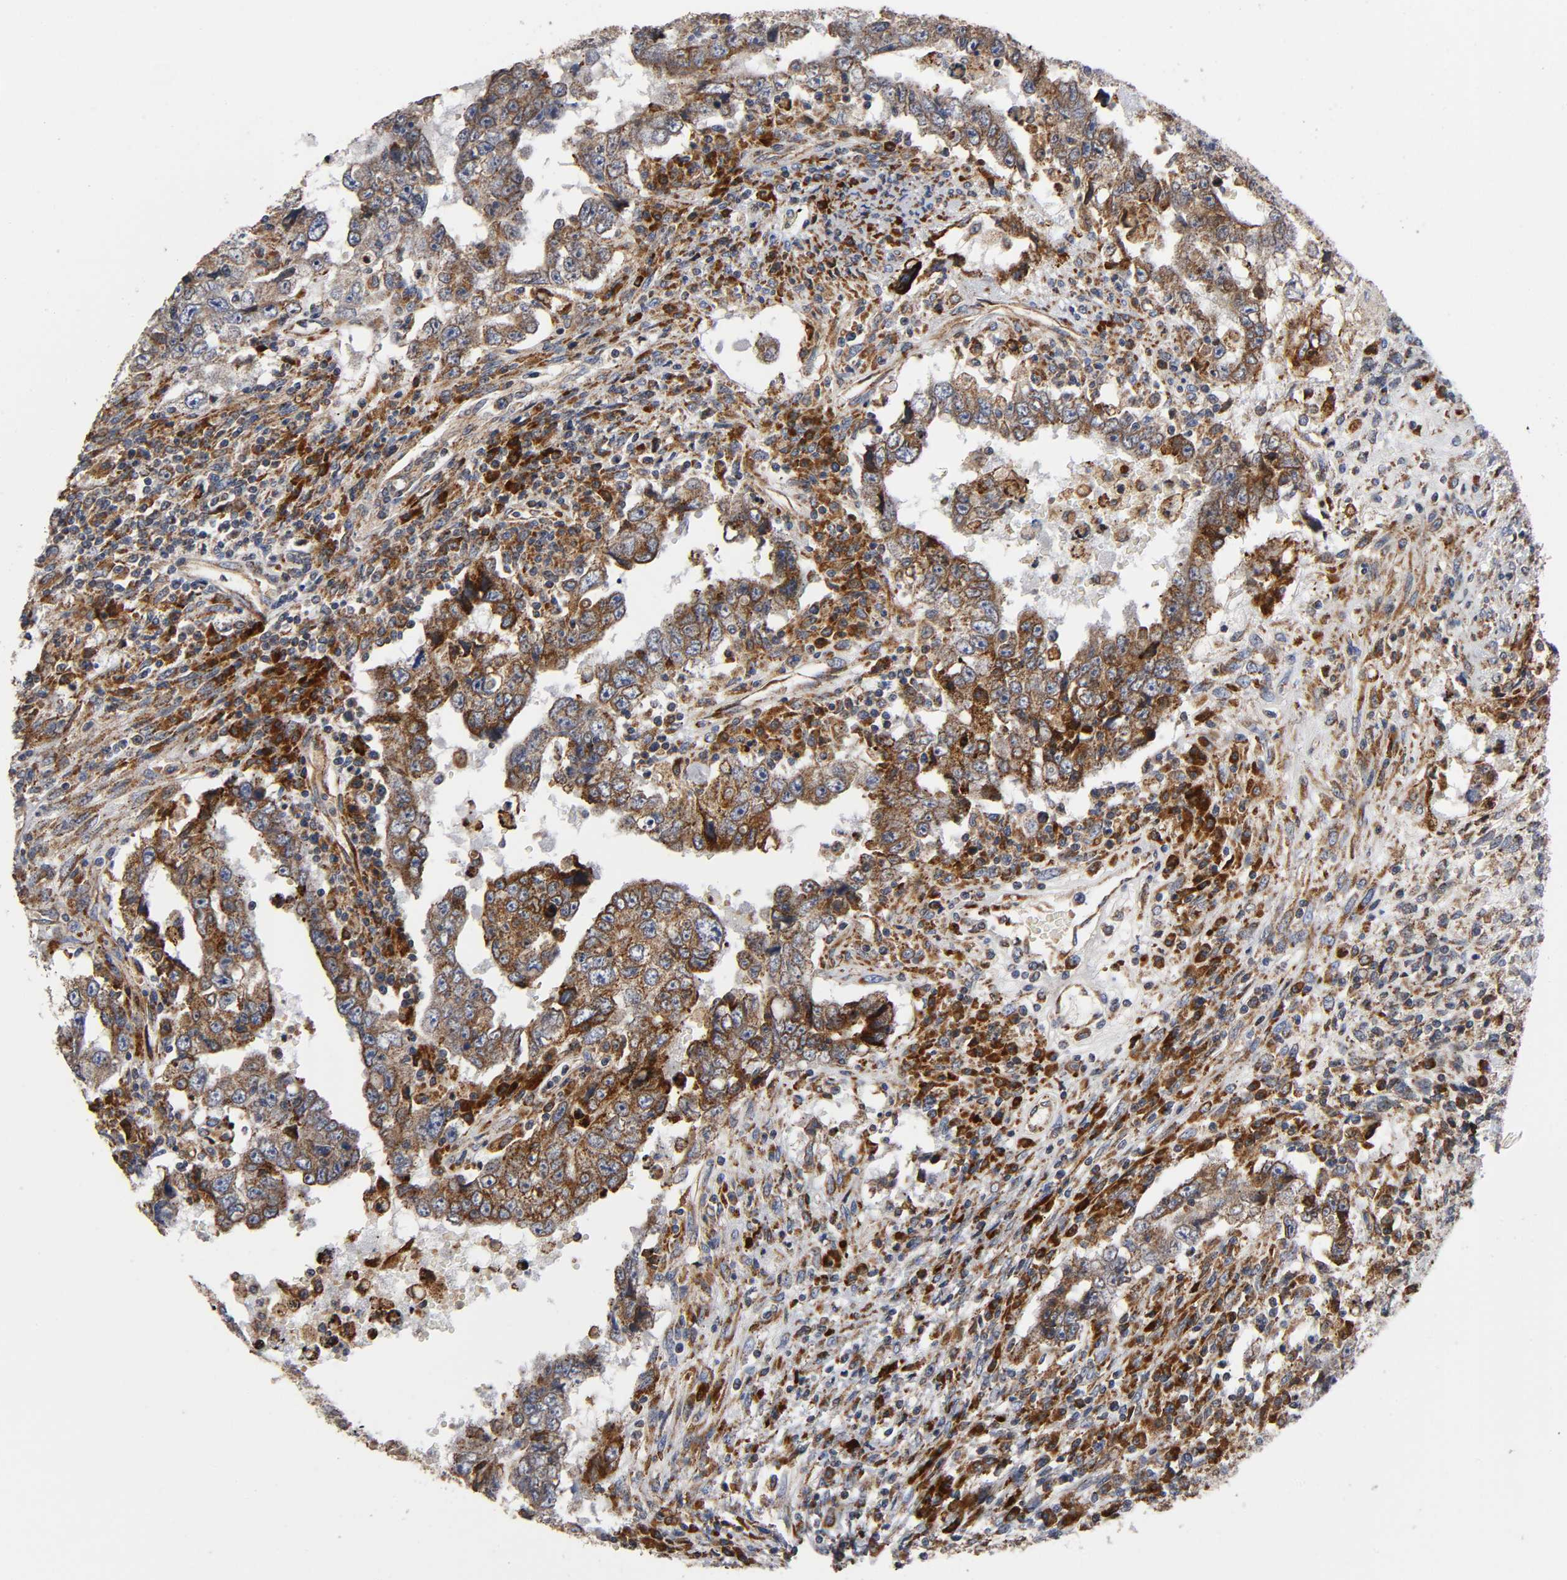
{"staining": {"intensity": "moderate", "quantity": ">75%", "location": "cytoplasmic/membranous"}, "tissue": "testis cancer", "cell_type": "Tumor cells", "image_type": "cancer", "snomed": [{"axis": "morphology", "description": "Carcinoma, Embryonal, NOS"}, {"axis": "topography", "description": "Testis"}], "caption": "Human testis cancer (embryonal carcinoma) stained for a protein (brown) exhibits moderate cytoplasmic/membranous positive expression in approximately >75% of tumor cells.", "gene": "MAP3K1", "patient": {"sex": "male", "age": 26}}